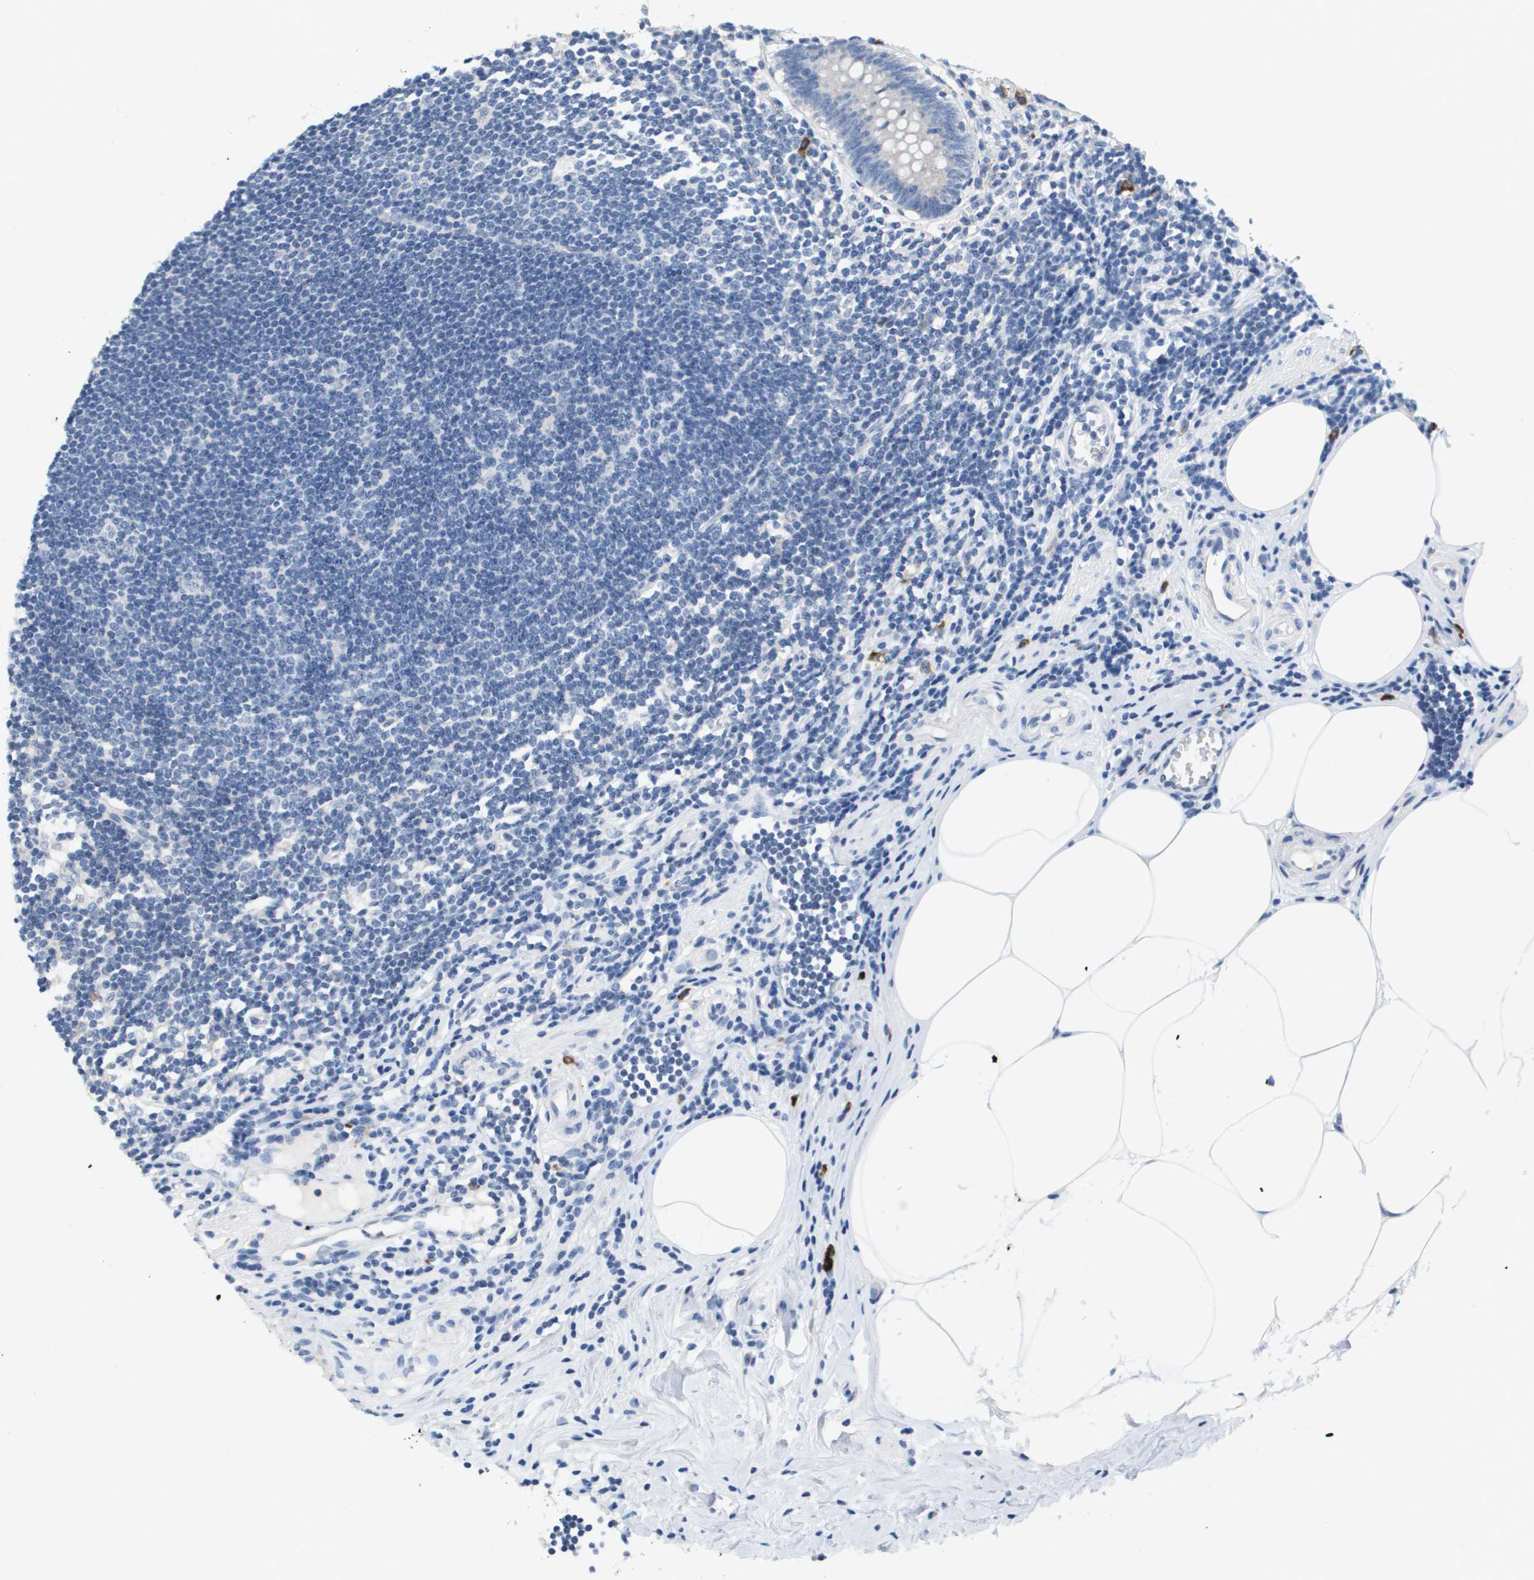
{"staining": {"intensity": "weak", "quantity": "<25%", "location": "cytoplasmic/membranous"}, "tissue": "appendix", "cell_type": "Glandular cells", "image_type": "normal", "snomed": [{"axis": "morphology", "description": "Normal tissue, NOS"}, {"axis": "topography", "description": "Appendix"}], "caption": "IHC photomicrograph of normal human appendix stained for a protein (brown), which shows no positivity in glandular cells.", "gene": "CD3G", "patient": {"sex": "female", "age": 50}}